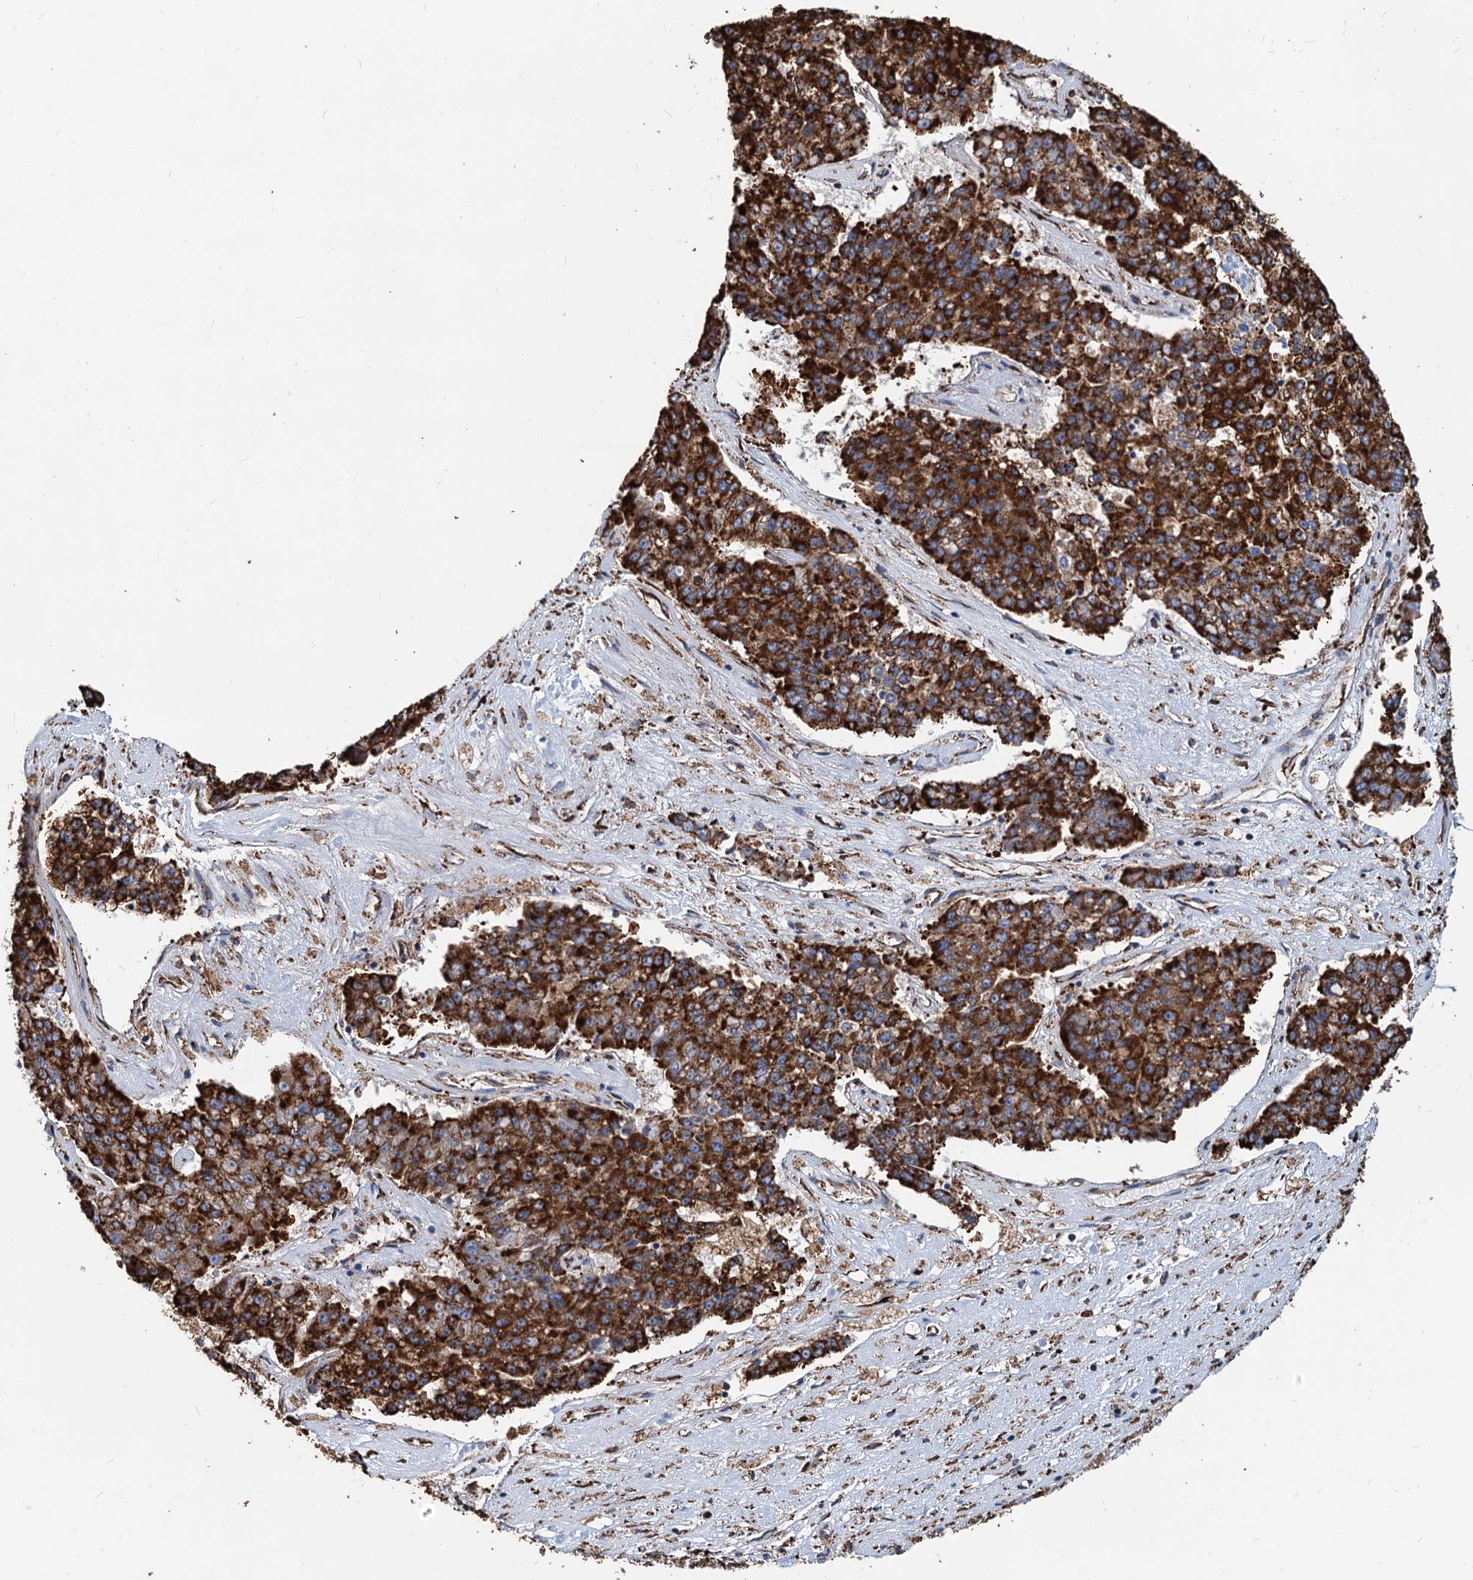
{"staining": {"intensity": "strong", "quantity": ">75%", "location": "cytoplasmic/membranous"}, "tissue": "pancreatic cancer", "cell_type": "Tumor cells", "image_type": "cancer", "snomed": [{"axis": "morphology", "description": "Adenocarcinoma, NOS"}, {"axis": "topography", "description": "Pancreas"}], "caption": "This image displays IHC staining of human pancreatic cancer, with high strong cytoplasmic/membranous expression in approximately >75% of tumor cells.", "gene": "HSPA5", "patient": {"sex": "male", "age": 50}}